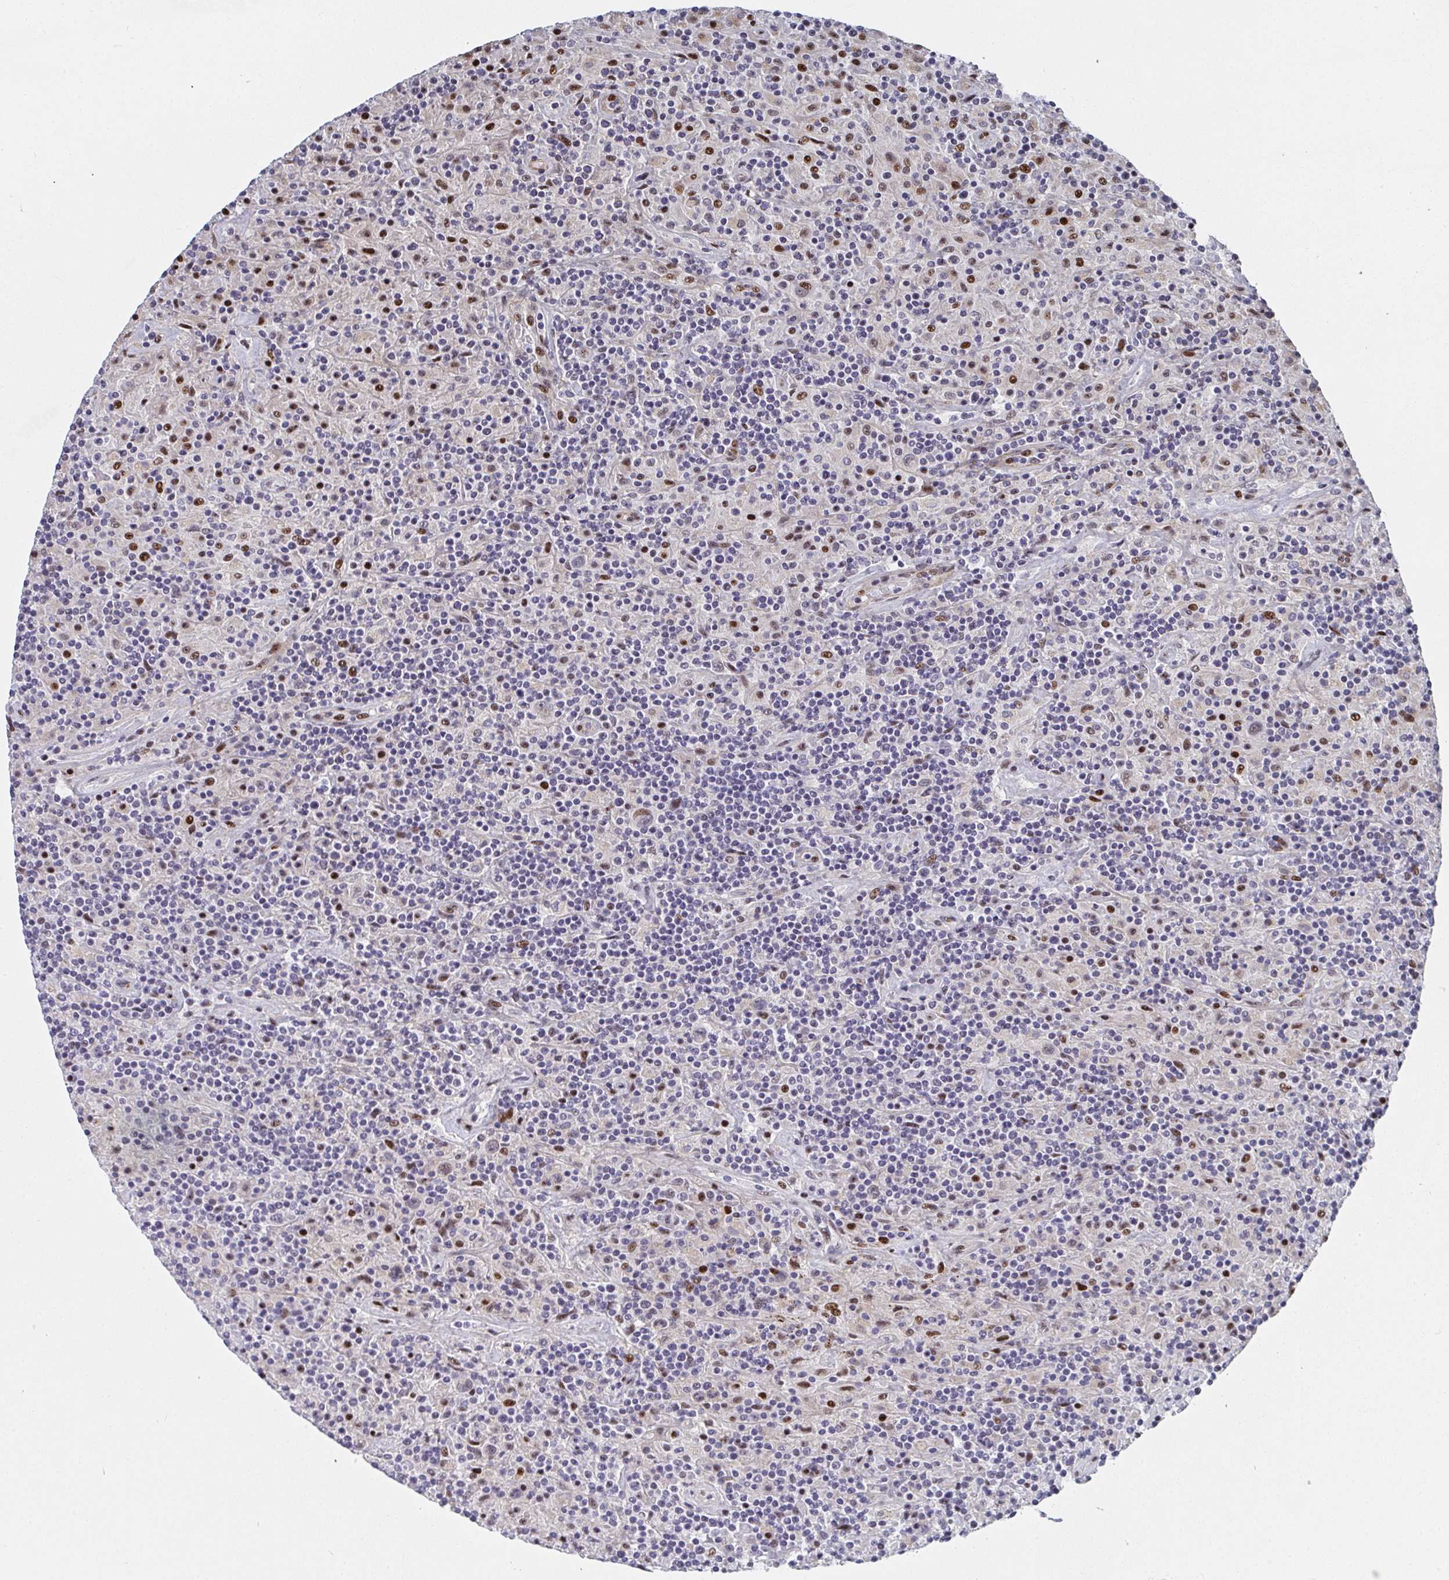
{"staining": {"intensity": "moderate", "quantity": "<25%", "location": "nuclear"}, "tissue": "lymphoma", "cell_type": "Tumor cells", "image_type": "cancer", "snomed": [{"axis": "morphology", "description": "Hodgkin's disease, NOS"}, {"axis": "topography", "description": "Lymph node"}], "caption": "Moderate nuclear protein staining is appreciated in approximately <25% of tumor cells in lymphoma. The protein of interest is stained brown, and the nuclei are stained in blue (DAB (3,3'-diaminobenzidine) IHC with brightfield microscopy, high magnification).", "gene": "ZIC3", "patient": {"sex": "male", "age": 70}}